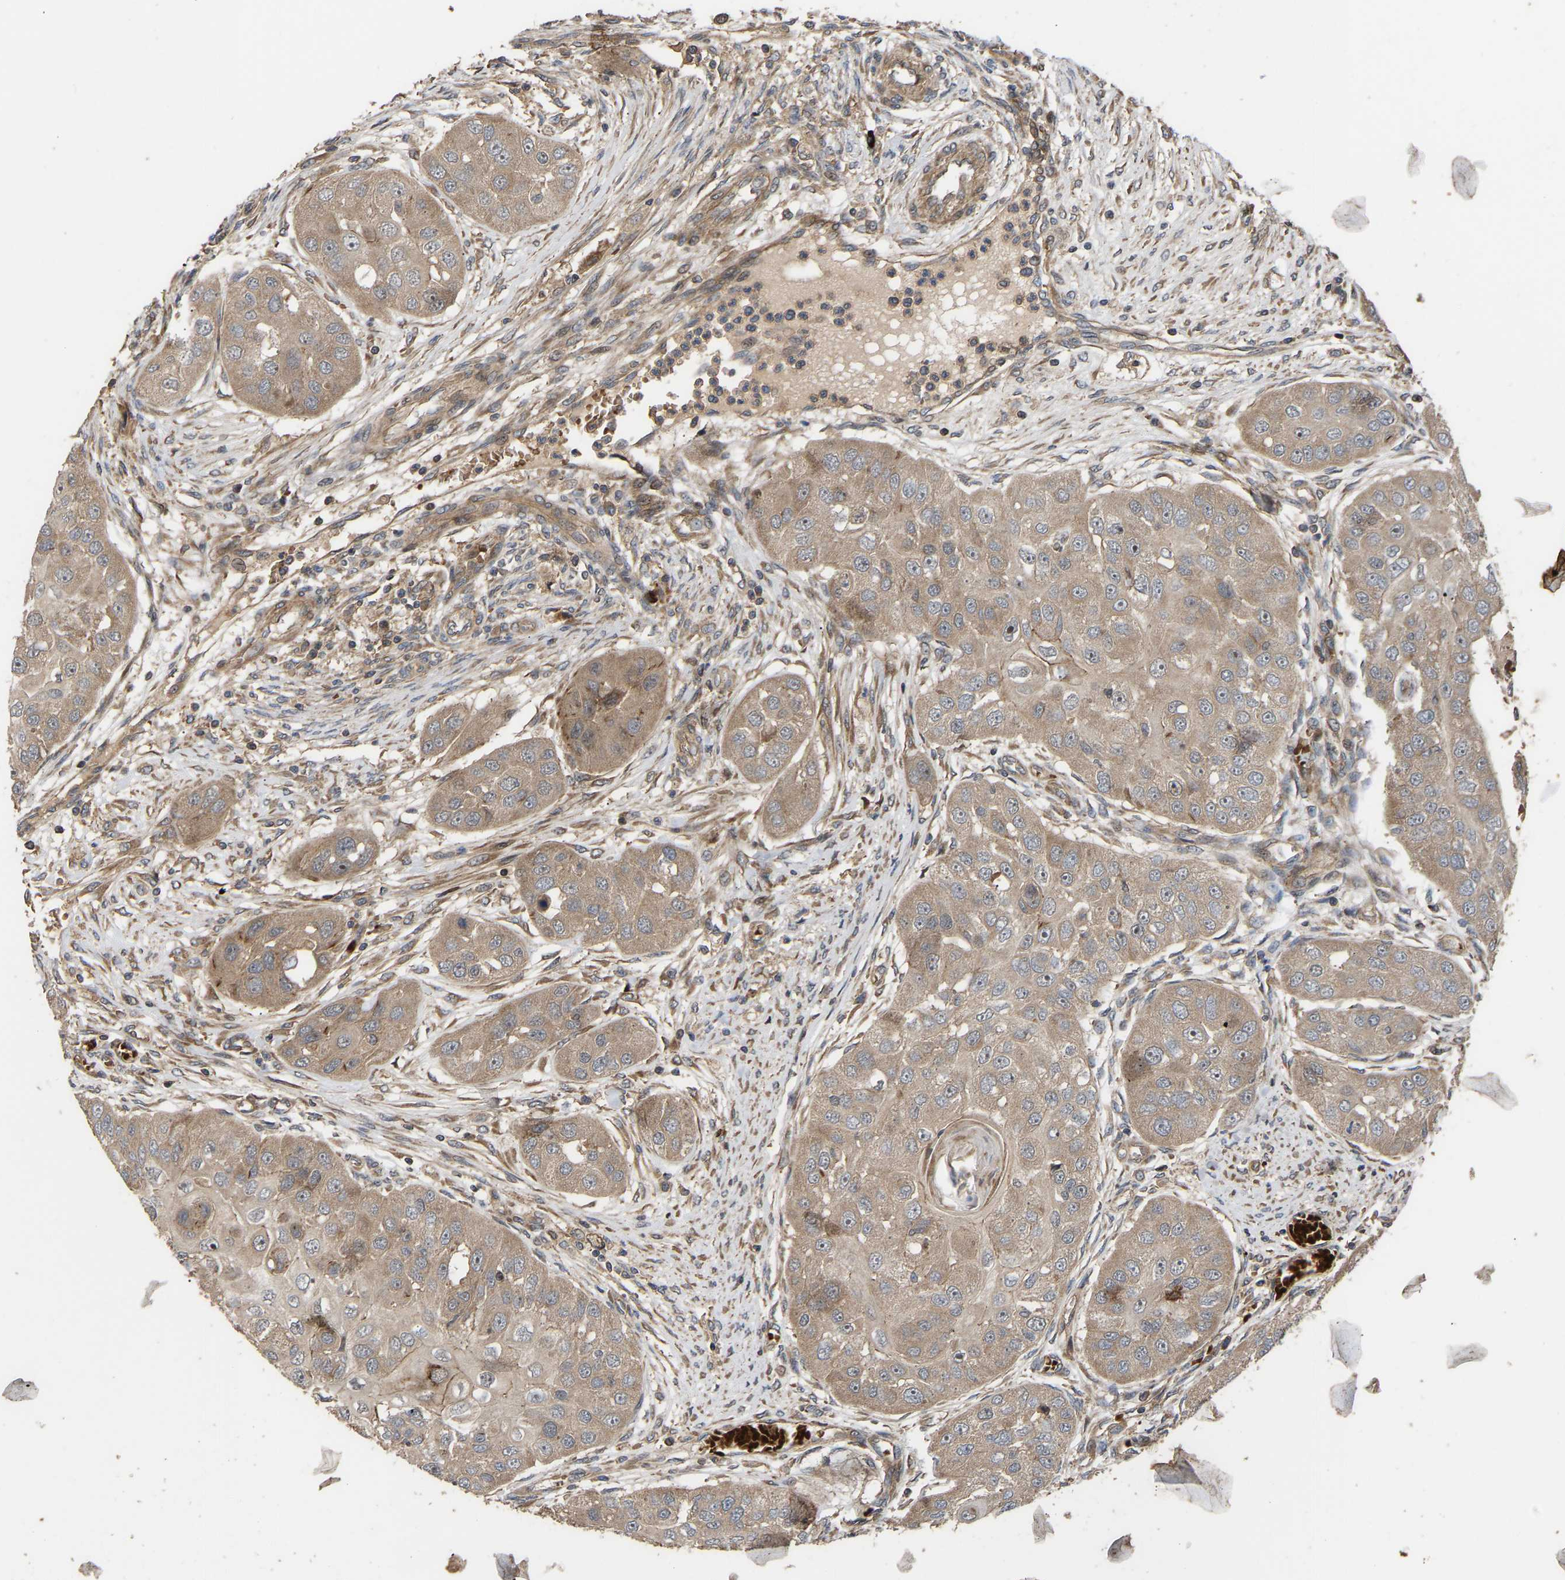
{"staining": {"intensity": "weak", "quantity": ">75%", "location": "cytoplasmic/membranous"}, "tissue": "head and neck cancer", "cell_type": "Tumor cells", "image_type": "cancer", "snomed": [{"axis": "morphology", "description": "Normal tissue, NOS"}, {"axis": "morphology", "description": "Squamous cell carcinoma, NOS"}, {"axis": "topography", "description": "Skeletal muscle"}, {"axis": "topography", "description": "Head-Neck"}], "caption": "Protein expression analysis of human squamous cell carcinoma (head and neck) reveals weak cytoplasmic/membranous positivity in approximately >75% of tumor cells.", "gene": "STAU1", "patient": {"sex": "male", "age": 51}}